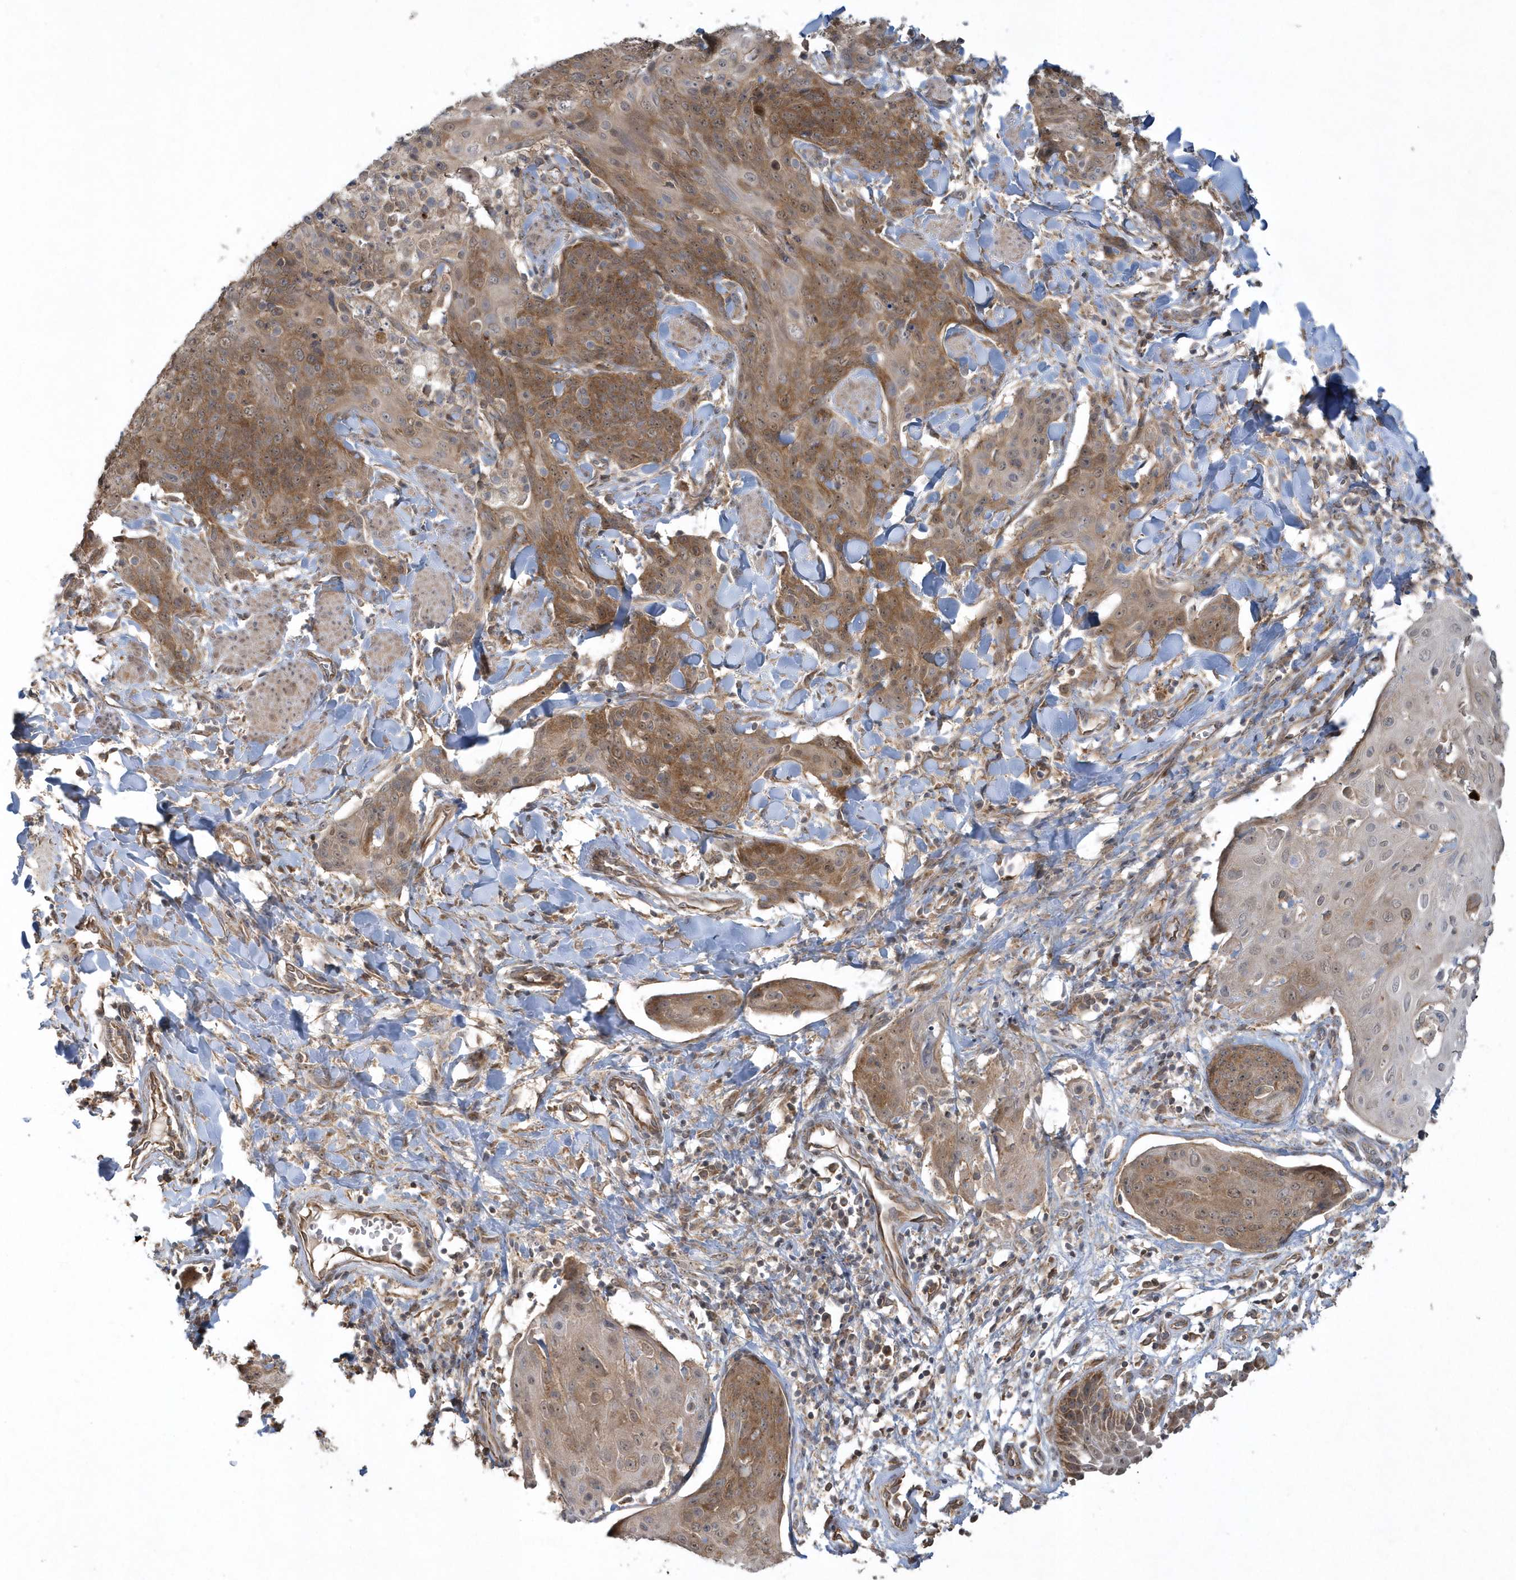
{"staining": {"intensity": "moderate", "quantity": ">75%", "location": "cytoplasmic/membranous"}, "tissue": "skin cancer", "cell_type": "Tumor cells", "image_type": "cancer", "snomed": [{"axis": "morphology", "description": "Squamous cell carcinoma, NOS"}, {"axis": "topography", "description": "Skin"}, {"axis": "topography", "description": "Vulva"}], "caption": "Brown immunohistochemical staining in human skin cancer reveals moderate cytoplasmic/membranous positivity in approximately >75% of tumor cells. (DAB IHC with brightfield microscopy, high magnification).", "gene": "THG1L", "patient": {"sex": "female", "age": 85}}